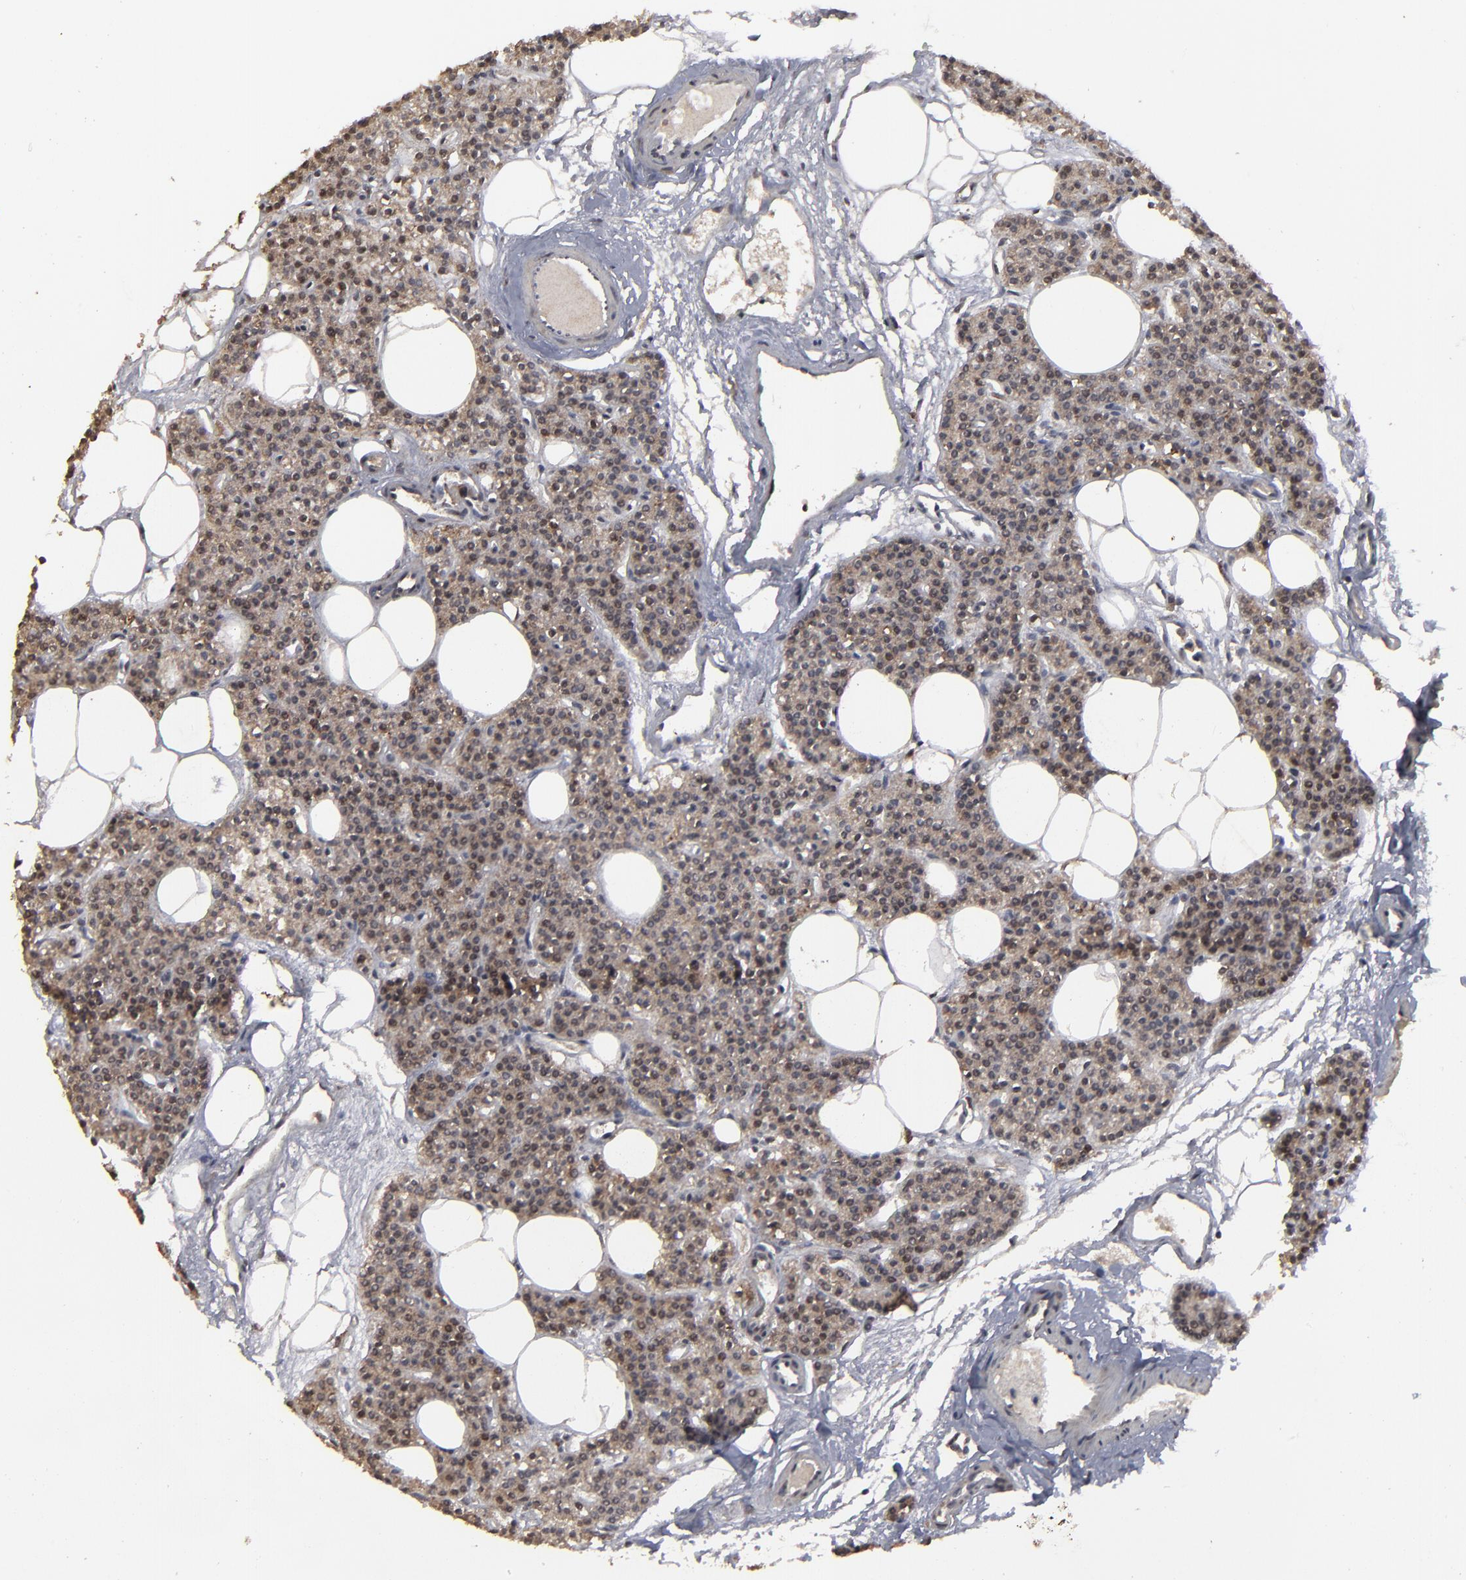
{"staining": {"intensity": "moderate", "quantity": ">75%", "location": "cytoplasmic/membranous,nuclear"}, "tissue": "parathyroid gland", "cell_type": "Glandular cells", "image_type": "normal", "snomed": [{"axis": "morphology", "description": "Normal tissue, NOS"}, {"axis": "topography", "description": "Parathyroid gland"}], "caption": "Immunohistochemistry (IHC) image of unremarkable human parathyroid gland stained for a protein (brown), which reveals medium levels of moderate cytoplasmic/membranous,nuclear positivity in about >75% of glandular cells.", "gene": "SLC22A17", "patient": {"sex": "male", "age": 24}}